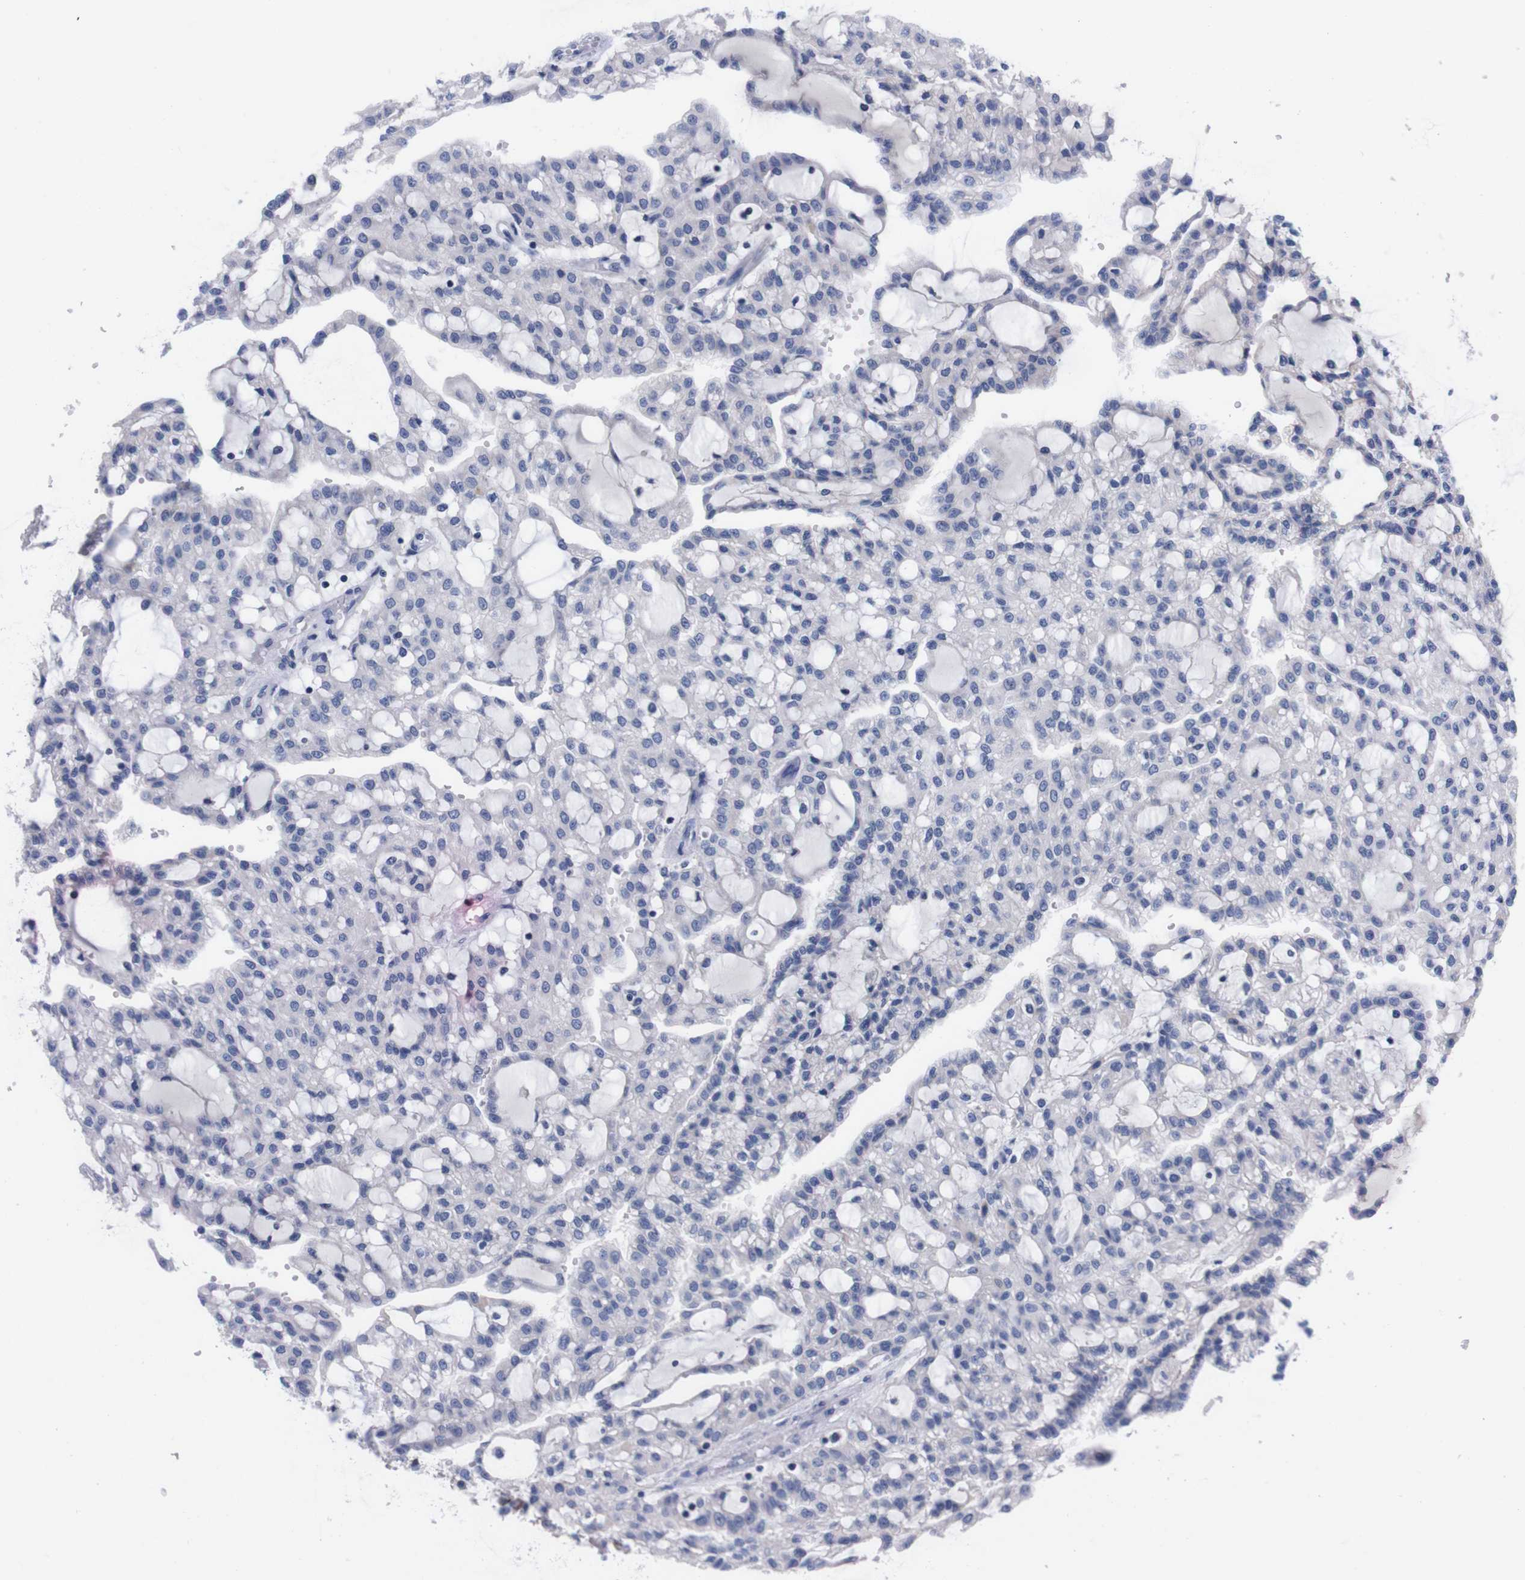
{"staining": {"intensity": "negative", "quantity": "none", "location": "none"}, "tissue": "renal cancer", "cell_type": "Tumor cells", "image_type": "cancer", "snomed": [{"axis": "morphology", "description": "Adenocarcinoma, NOS"}, {"axis": "topography", "description": "Kidney"}], "caption": "This micrograph is of adenocarcinoma (renal) stained with immunohistochemistry to label a protein in brown with the nuclei are counter-stained blue. There is no expression in tumor cells.", "gene": "FAM210A", "patient": {"sex": "male", "age": 63}}